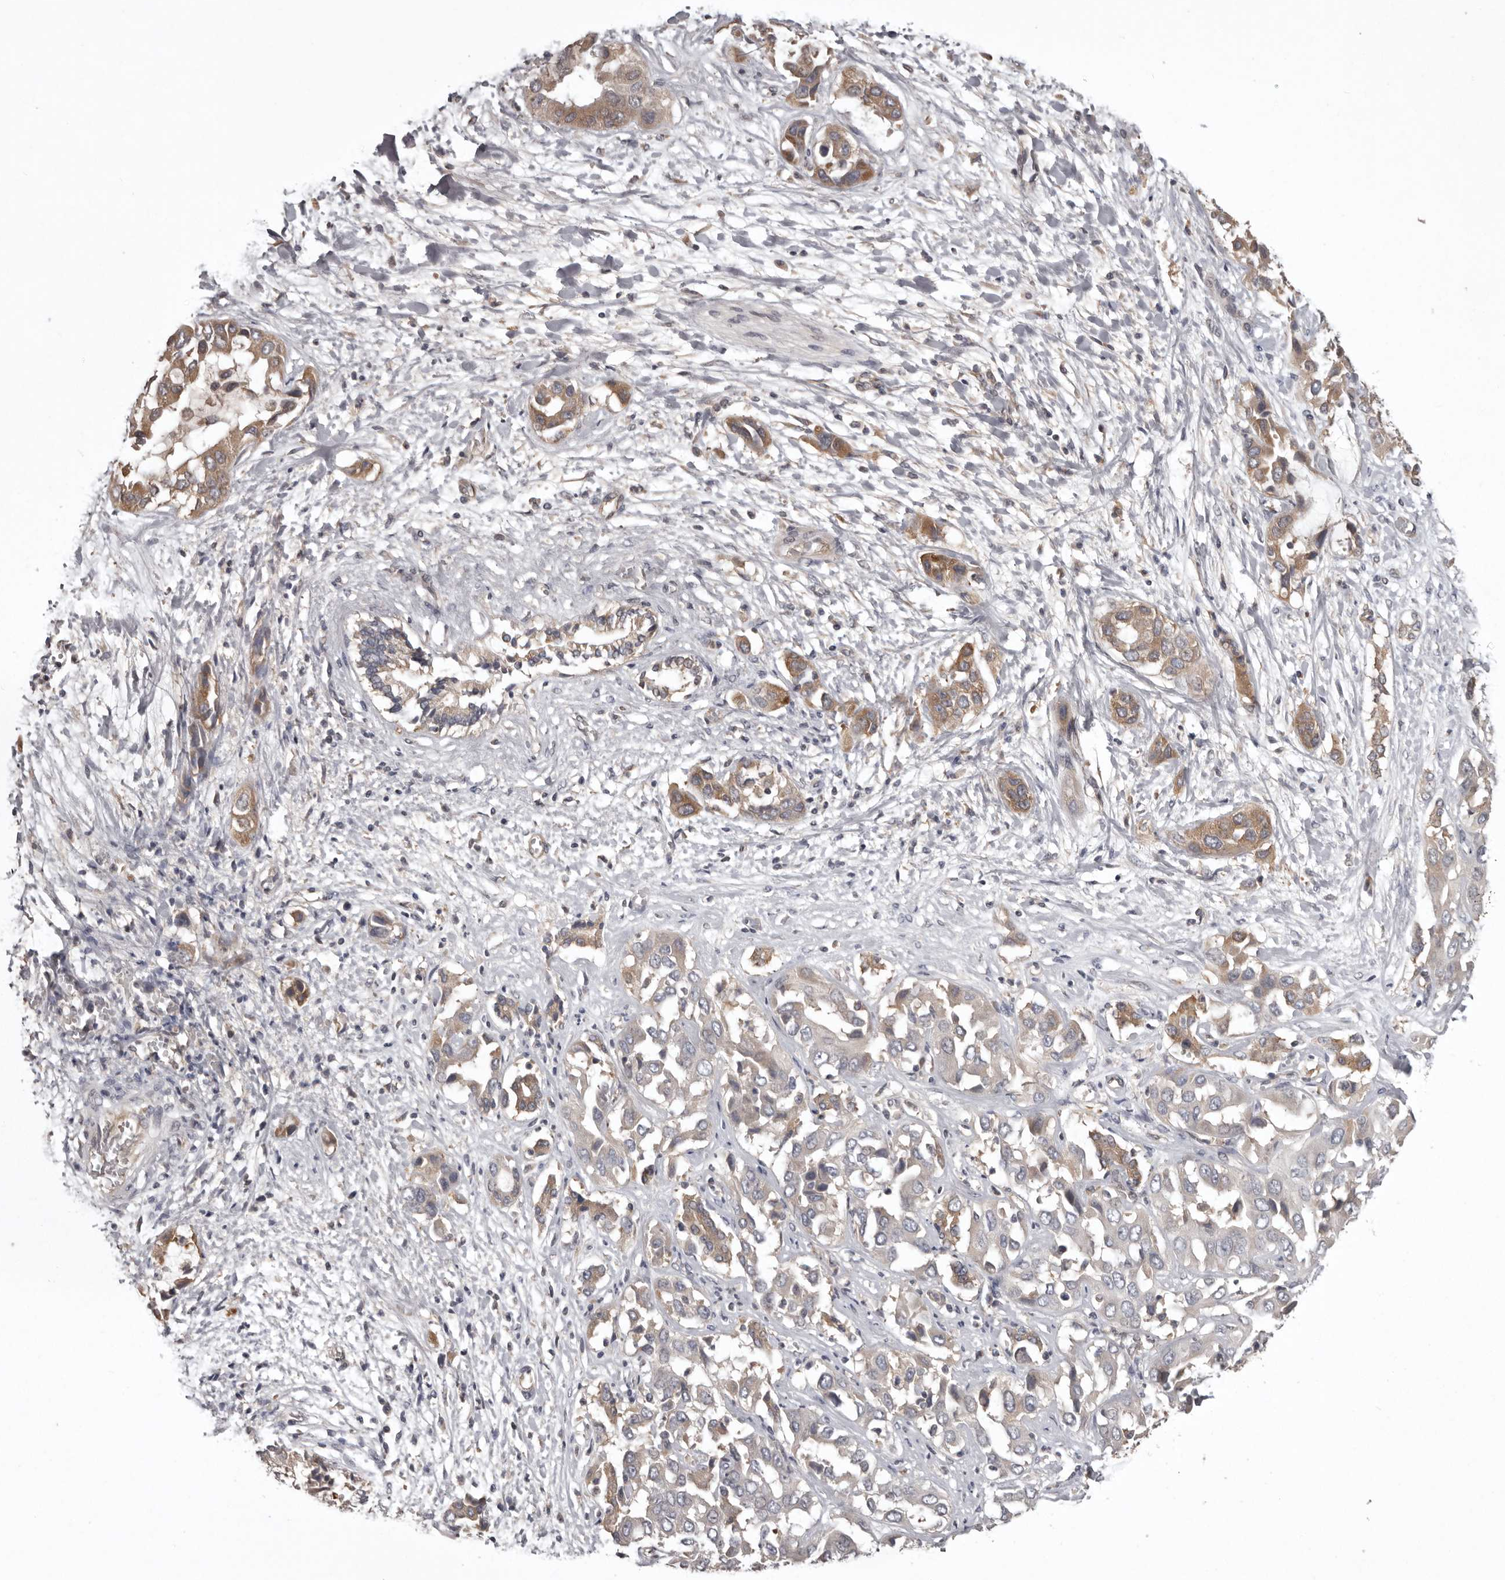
{"staining": {"intensity": "moderate", "quantity": "25%-75%", "location": "cytoplasmic/membranous"}, "tissue": "liver cancer", "cell_type": "Tumor cells", "image_type": "cancer", "snomed": [{"axis": "morphology", "description": "Cholangiocarcinoma"}, {"axis": "topography", "description": "Liver"}], "caption": "Cholangiocarcinoma (liver) stained with a protein marker demonstrates moderate staining in tumor cells.", "gene": "DARS1", "patient": {"sex": "female", "age": 52}}